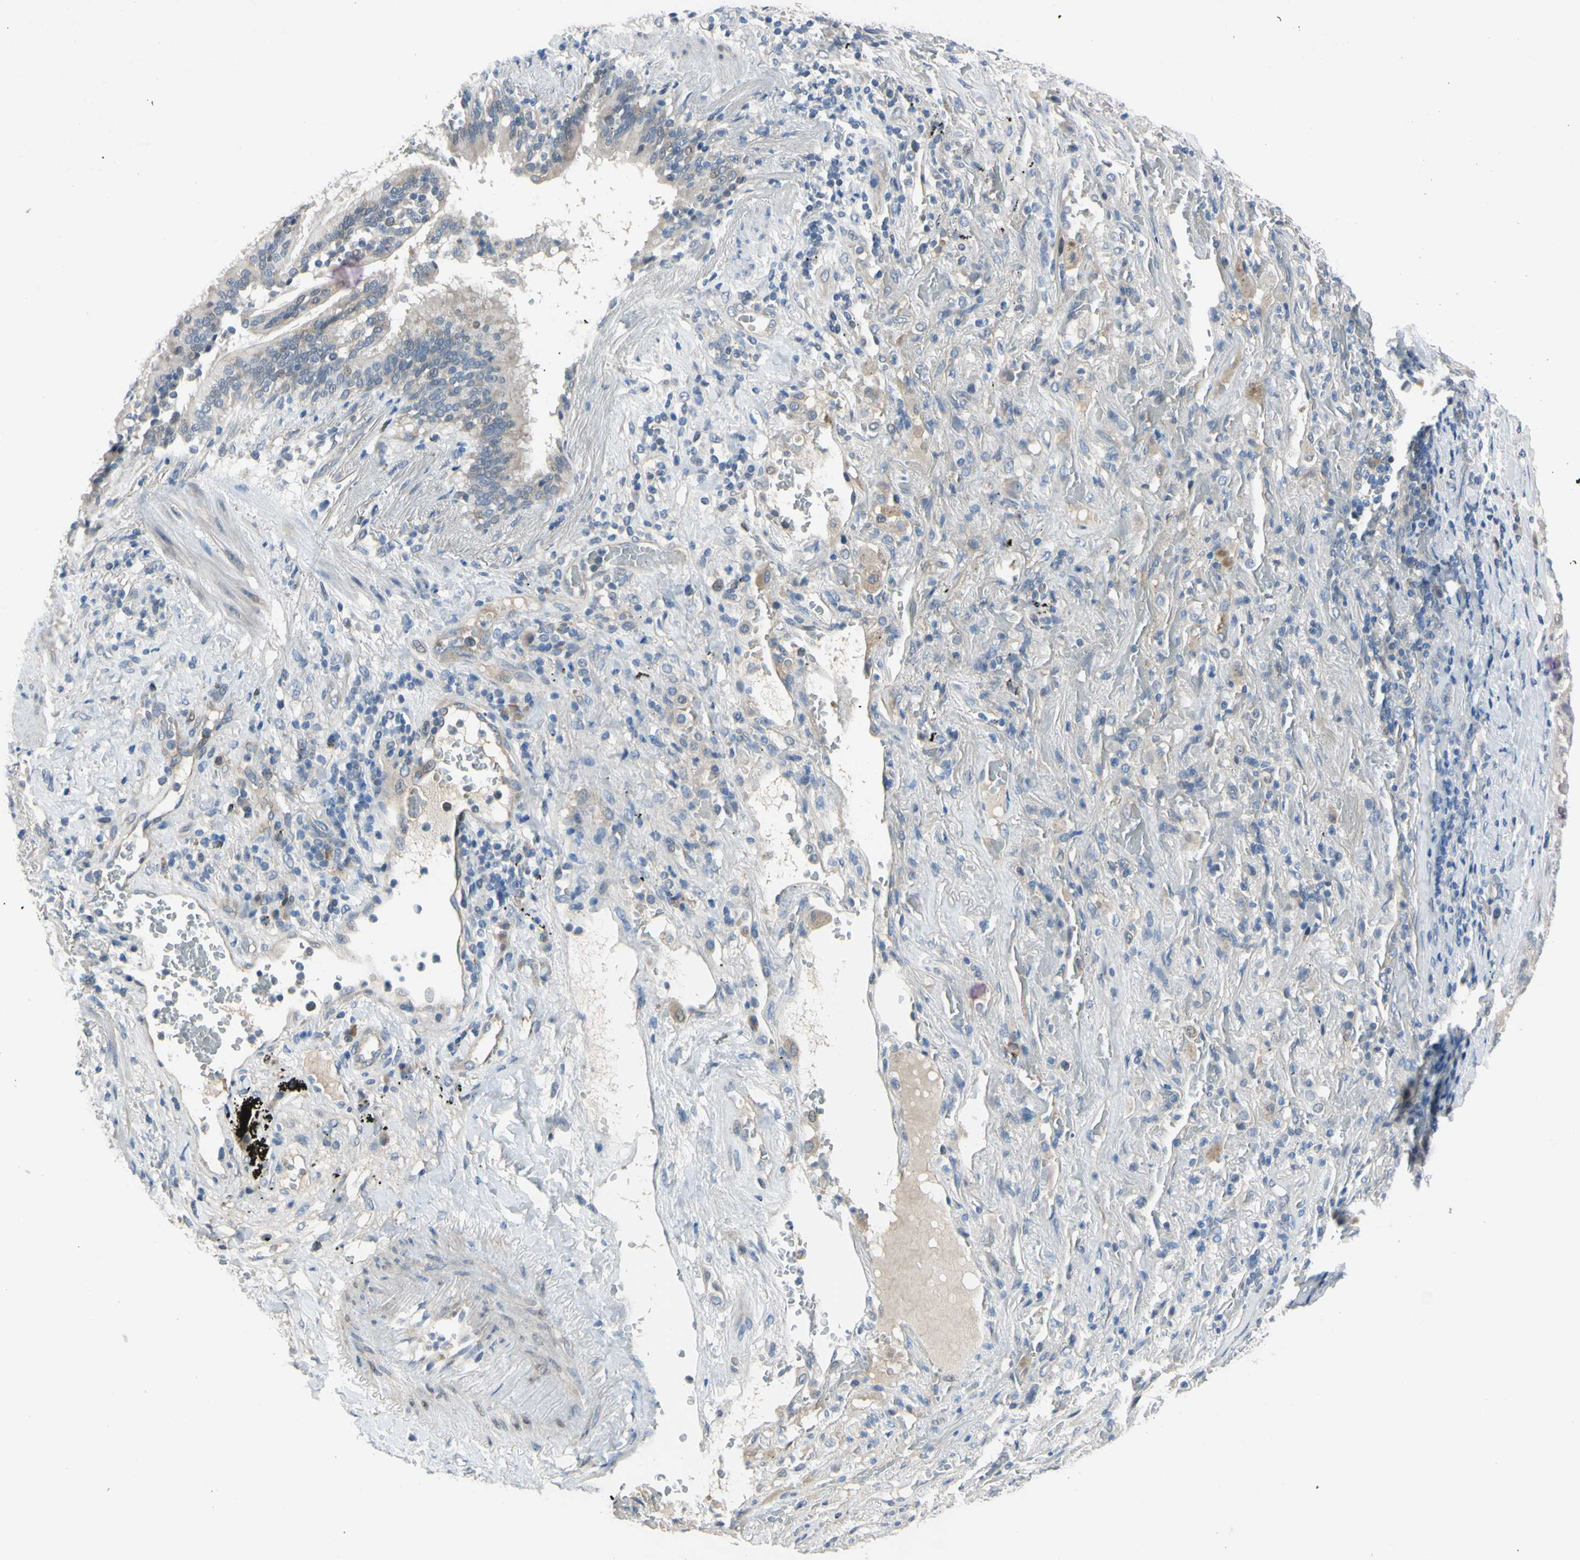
{"staining": {"intensity": "weak", "quantity": "<25%", "location": "cytoplasmic/membranous"}, "tissue": "lung cancer", "cell_type": "Tumor cells", "image_type": "cancer", "snomed": [{"axis": "morphology", "description": "Squamous cell carcinoma, NOS"}, {"axis": "topography", "description": "Lung"}], "caption": "The immunohistochemistry histopathology image has no significant staining in tumor cells of squamous cell carcinoma (lung) tissue.", "gene": "LHX9", "patient": {"sex": "male", "age": 57}}